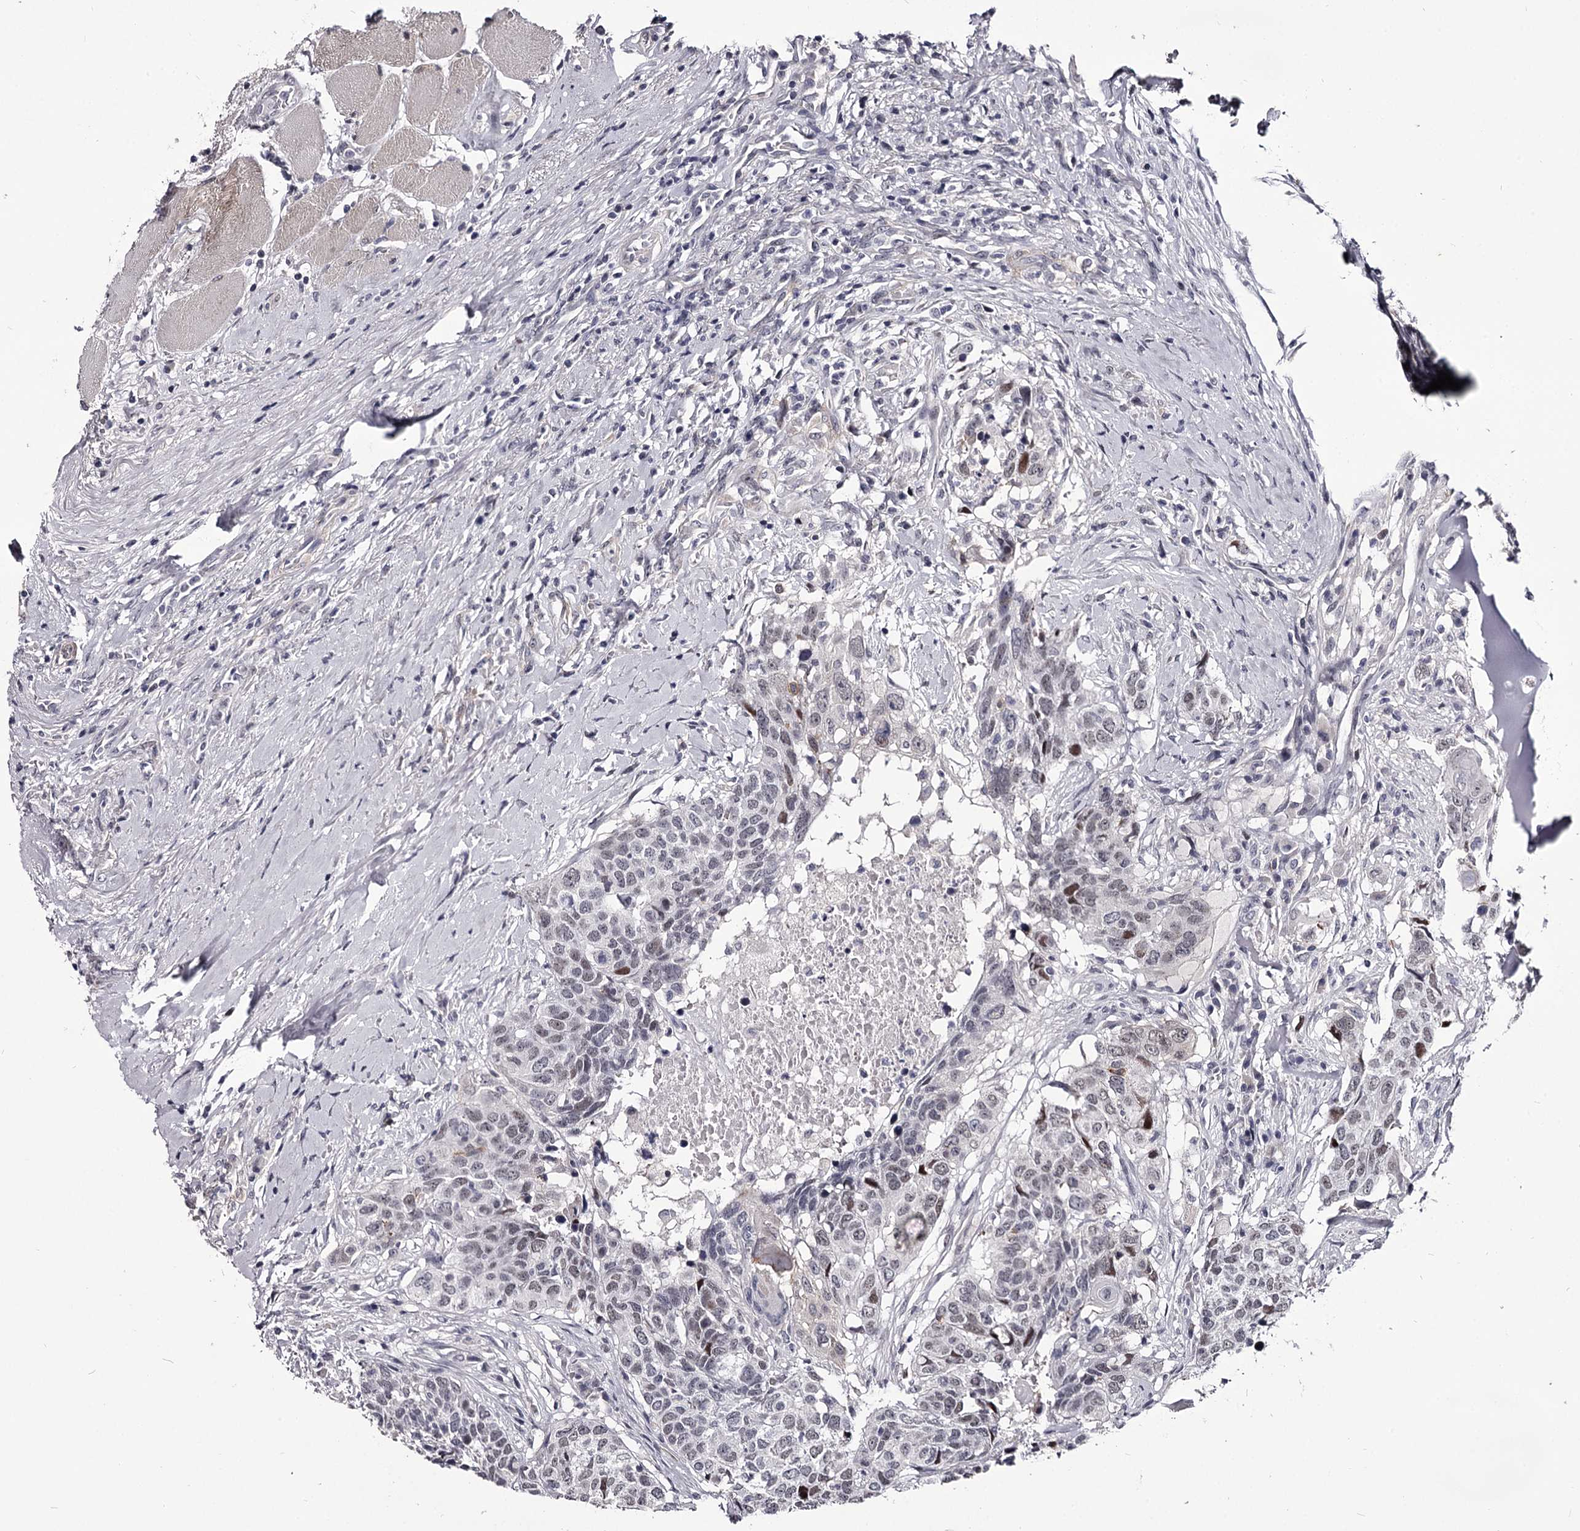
{"staining": {"intensity": "negative", "quantity": "none", "location": "none"}, "tissue": "head and neck cancer", "cell_type": "Tumor cells", "image_type": "cancer", "snomed": [{"axis": "morphology", "description": "Squamous cell carcinoma, NOS"}, {"axis": "topography", "description": "Head-Neck"}], "caption": "IHC image of neoplastic tissue: head and neck cancer (squamous cell carcinoma) stained with DAB exhibits no significant protein staining in tumor cells.", "gene": "OVOL2", "patient": {"sex": "male", "age": 66}}